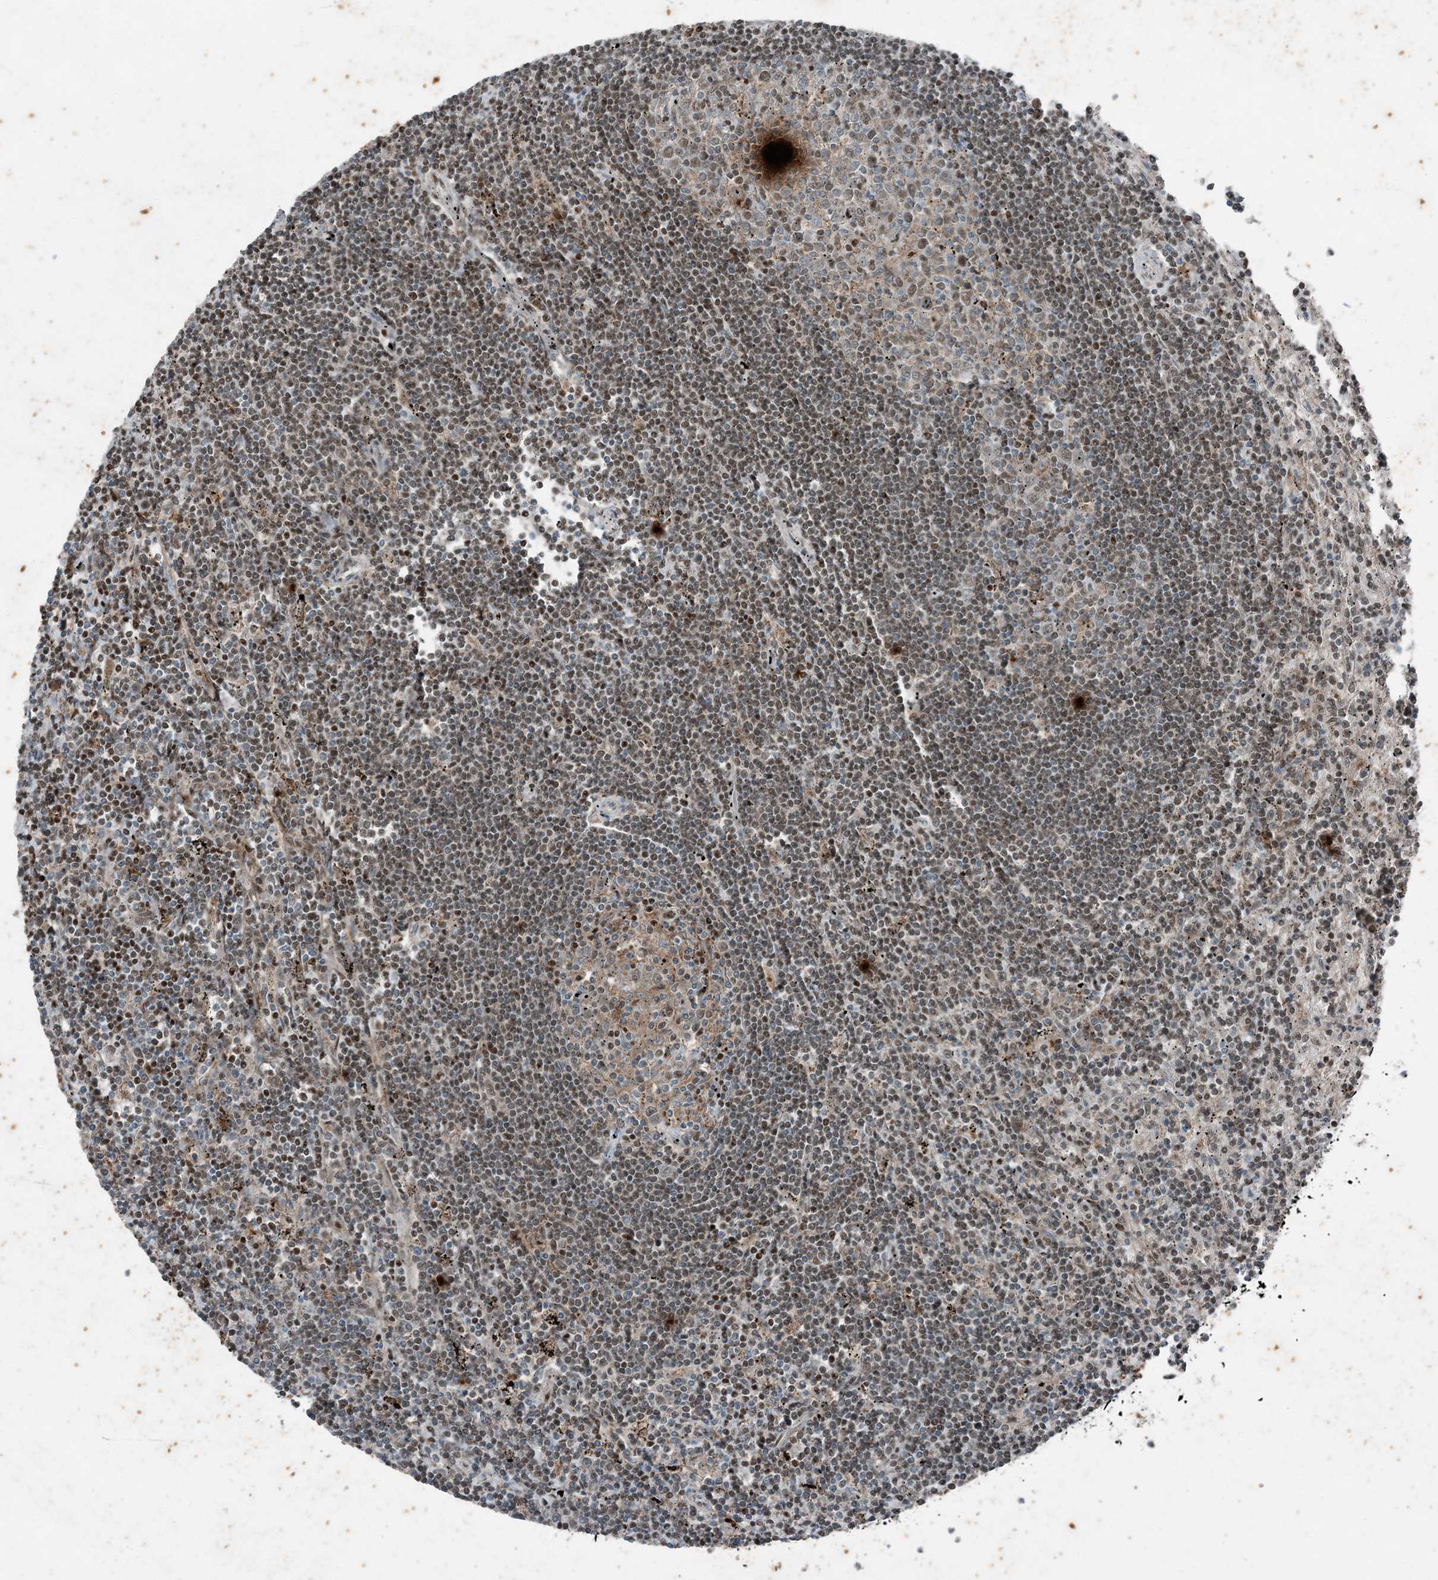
{"staining": {"intensity": "moderate", "quantity": "25%-75%", "location": "nuclear"}, "tissue": "lymphoma", "cell_type": "Tumor cells", "image_type": "cancer", "snomed": [{"axis": "morphology", "description": "Malignant lymphoma, non-Hodgkin's type, Low grade"}, {"axis": "topography", "description": "Spleen"}], "caption": "Protein analysis of malignant lymphoma, non-Hodgkin's type (low-grade) tissue shows moderate nuclear staining in about 25%-75% of tumor cells. (DAB IHC, brown staining for protein, blue staining for nuclei).", "gene": "TADA2B", "patient": {"sex": "male", "age": 76}}